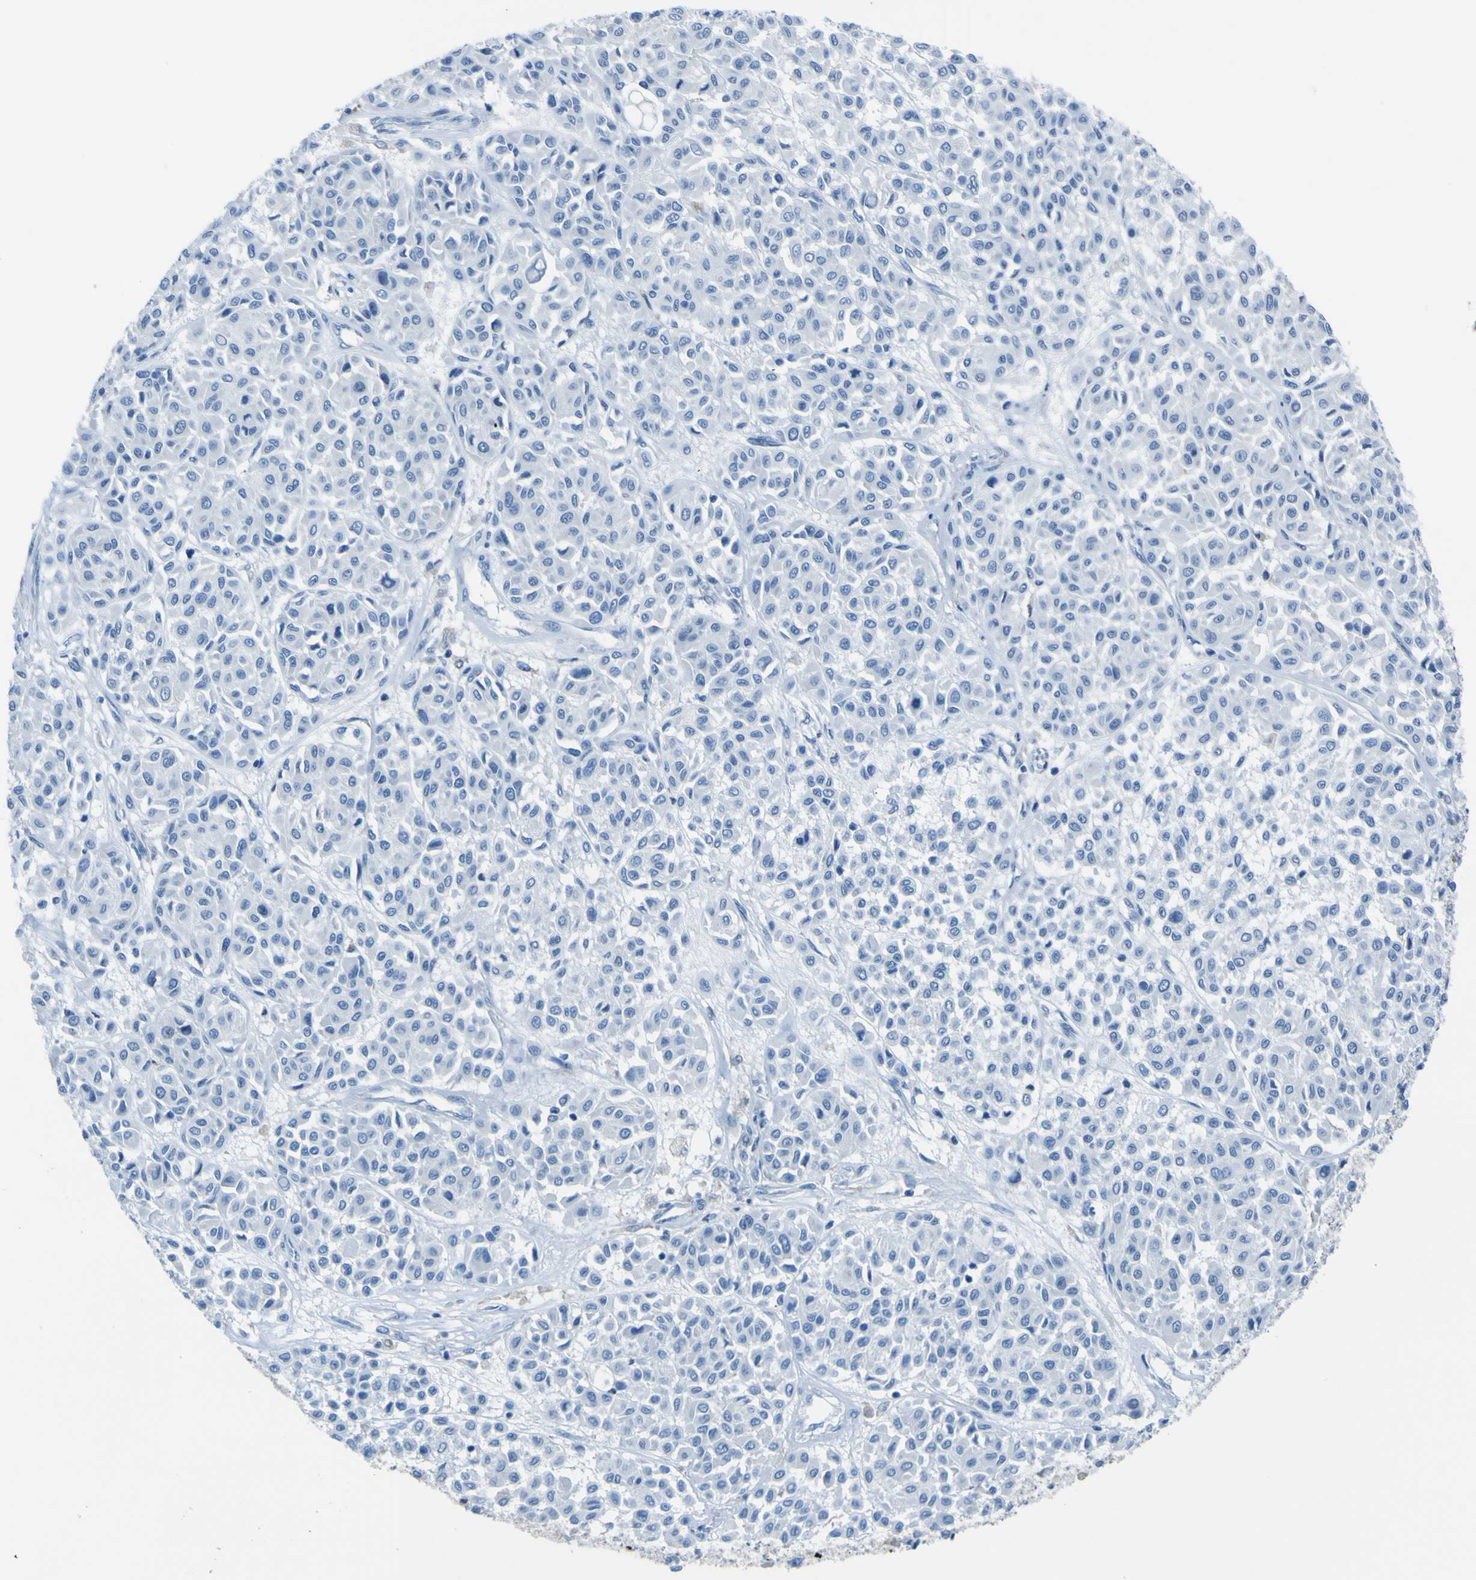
{"staining": {"intensity": "negative", "quantity": "none", "location": "none"}, "tissue": "melanoma", "cell_type": "Tumor cells", "image_type": "cancer", "snomed": [{"axis": "morphology", "description": "Malignant melanoma, Metastatic site"}, {"axis": "topography", "description": "Soft tissue"}], "caption": "The IHC photomicrograph has no significant positivity in tumor cells of melanoma tissue. (DAB immunohistochemistry visualized using brightfield microscopy, high magnification).", "gene": "ACSL1", "patient": {"sex": "male", "age": 41}}